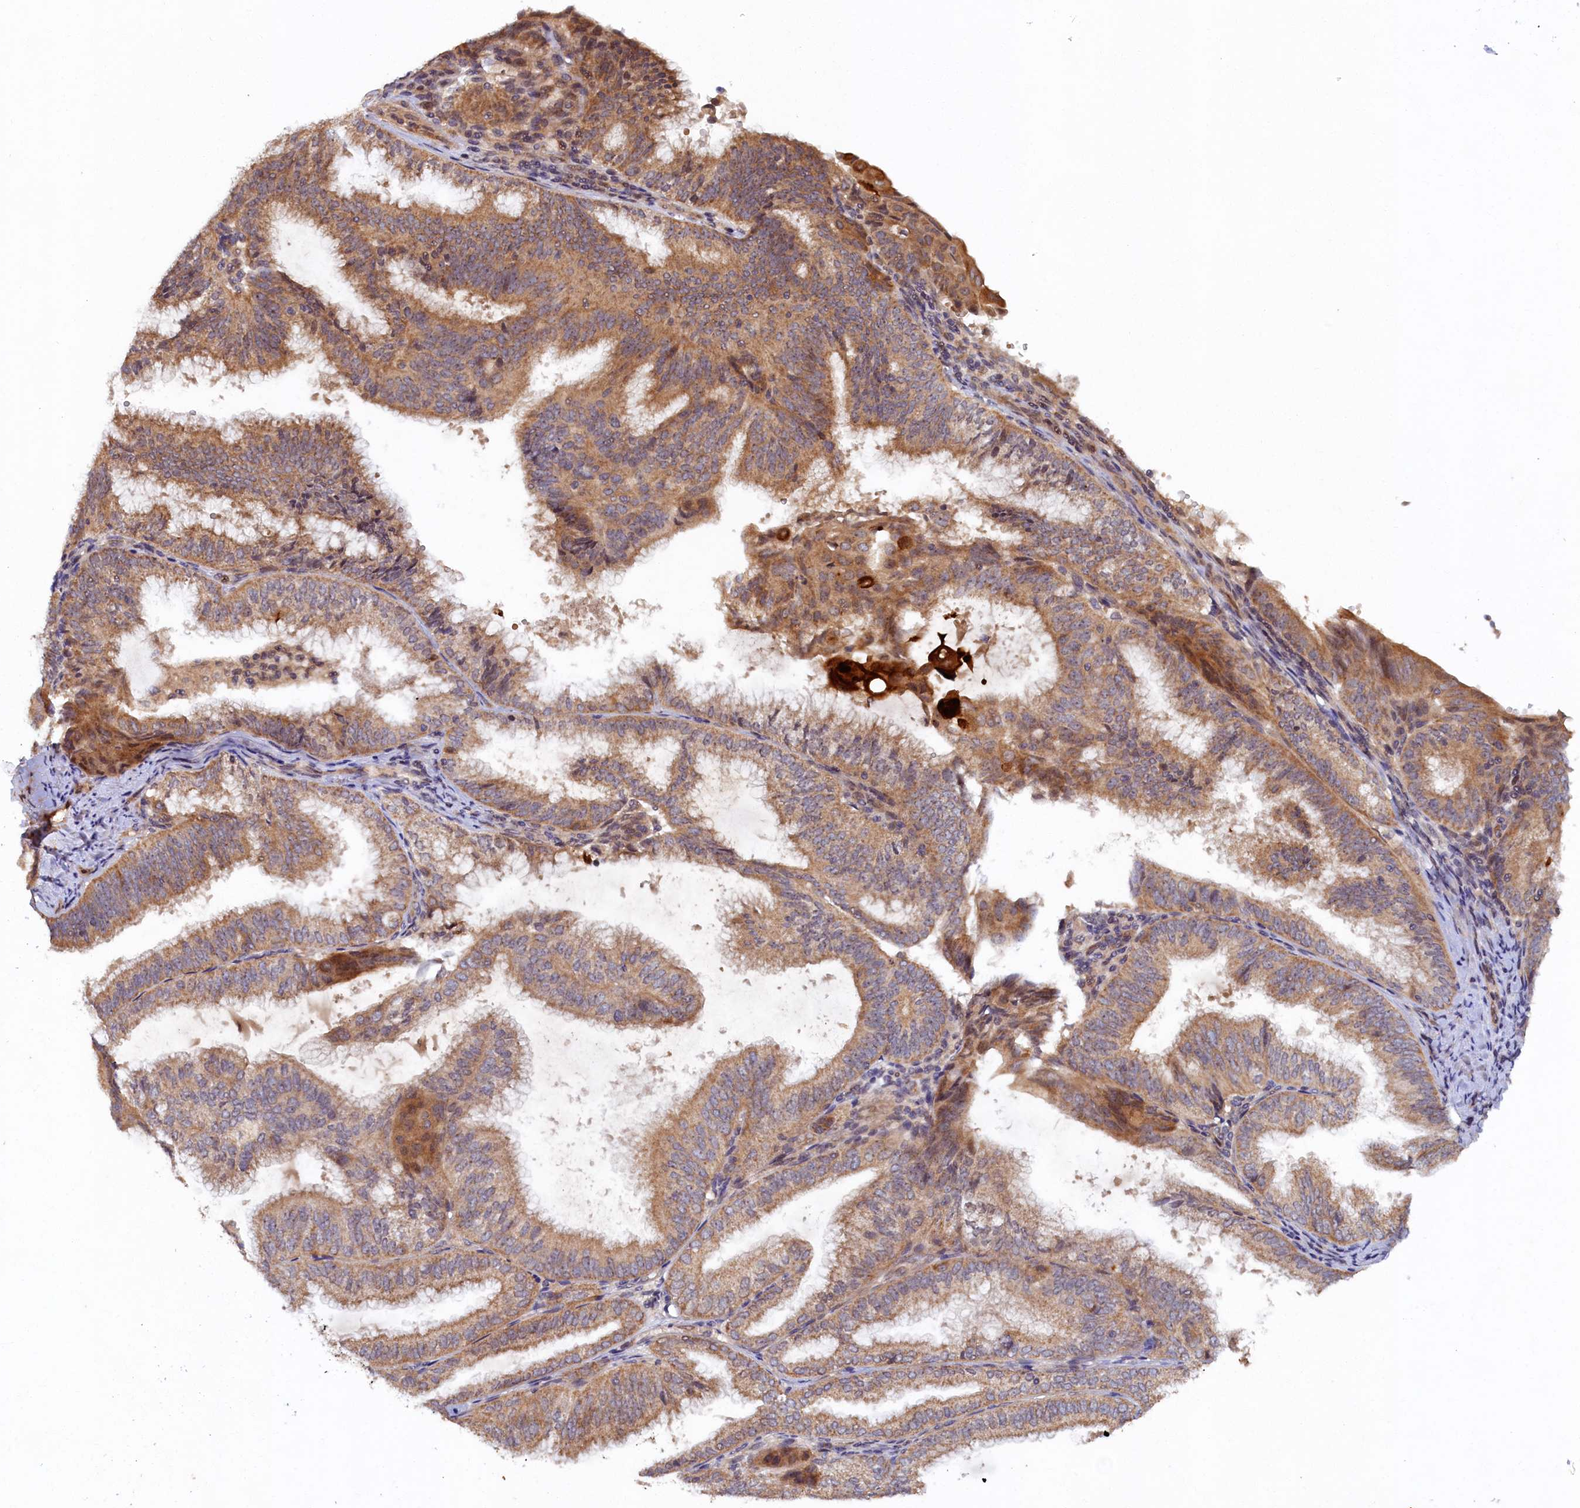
{"staining": {"intensity": "moderate", "quantity": ">75%", "location": "cytoplasmic/membranous"}, "tissue": "endometrial cancer", "cell_type": "Tumor cells", "image_type": "cancer", "snomed": [{"axis": "morphology", "description": "Adenocarcinoma, NOS"}, {"axis": "topography", "description": "Endometrium"}], "caption": "This is a histology image of immunohistochemistry staining of adenocarcinoma (endometrial), which shows moderate expression in the cytoplasmic/membranous of tumor cells.", "gene": "CEP20", "patient": {"sex": "female", "age": 49}}